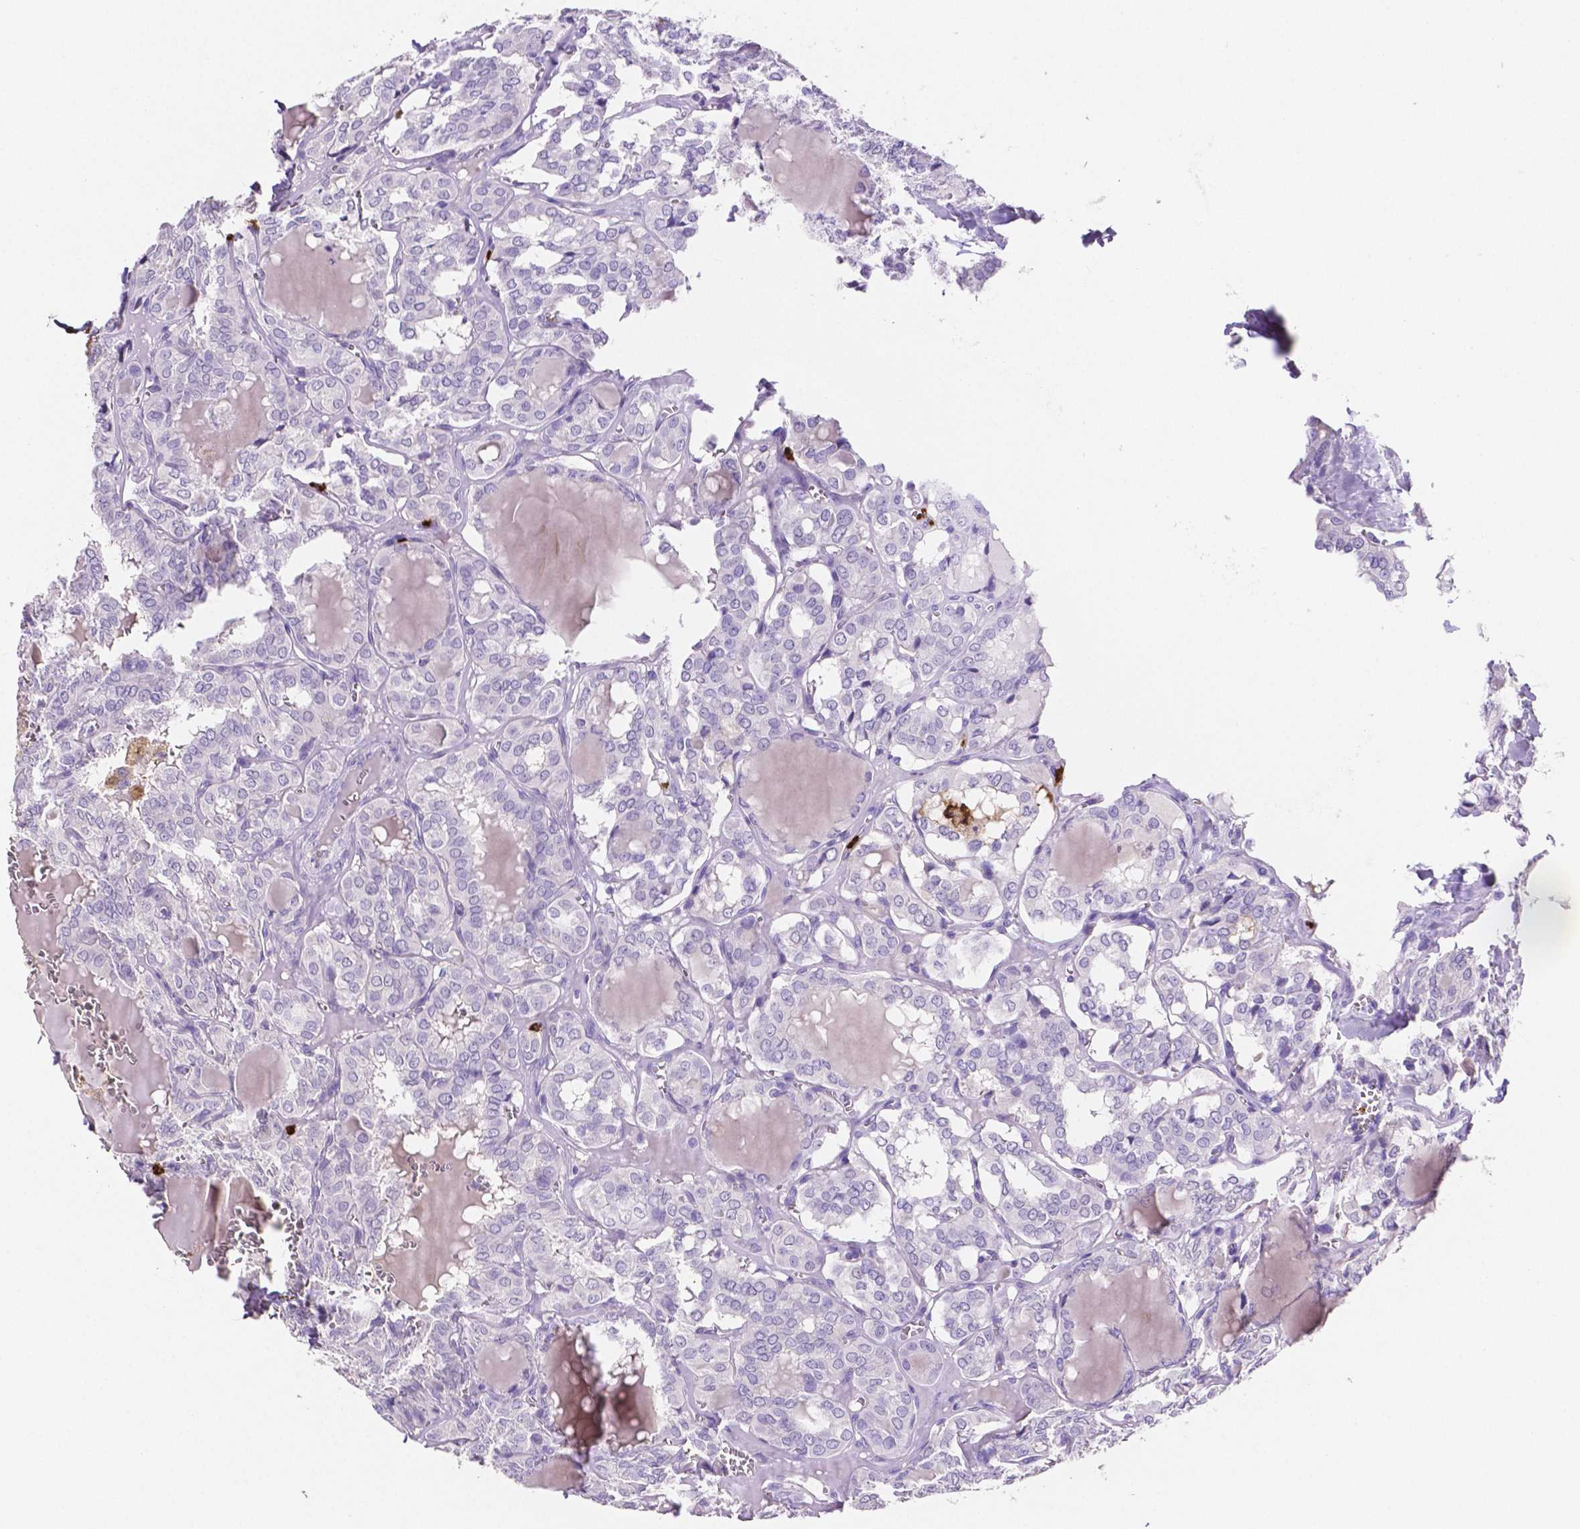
{"staining": {"intensity": "negative", "quantity": "none", "location": "none"}, "tissue": "thyroid cancer", "cell_type": "Tumor cells", "image_type": "cancer", "snomed": [{"axis": "morphology", "description": "Papillary adenocarcinoma, NOS"}, {"axis": "topography", "description": "Thyroid gland"}], "caption": "Thyroid papillary adenocarcinoma was stained to show a protein in brown. There is no significant positivity in tumor cells.", "gene": "MMP9", "patient": {"sex": "female", "age": 41}}